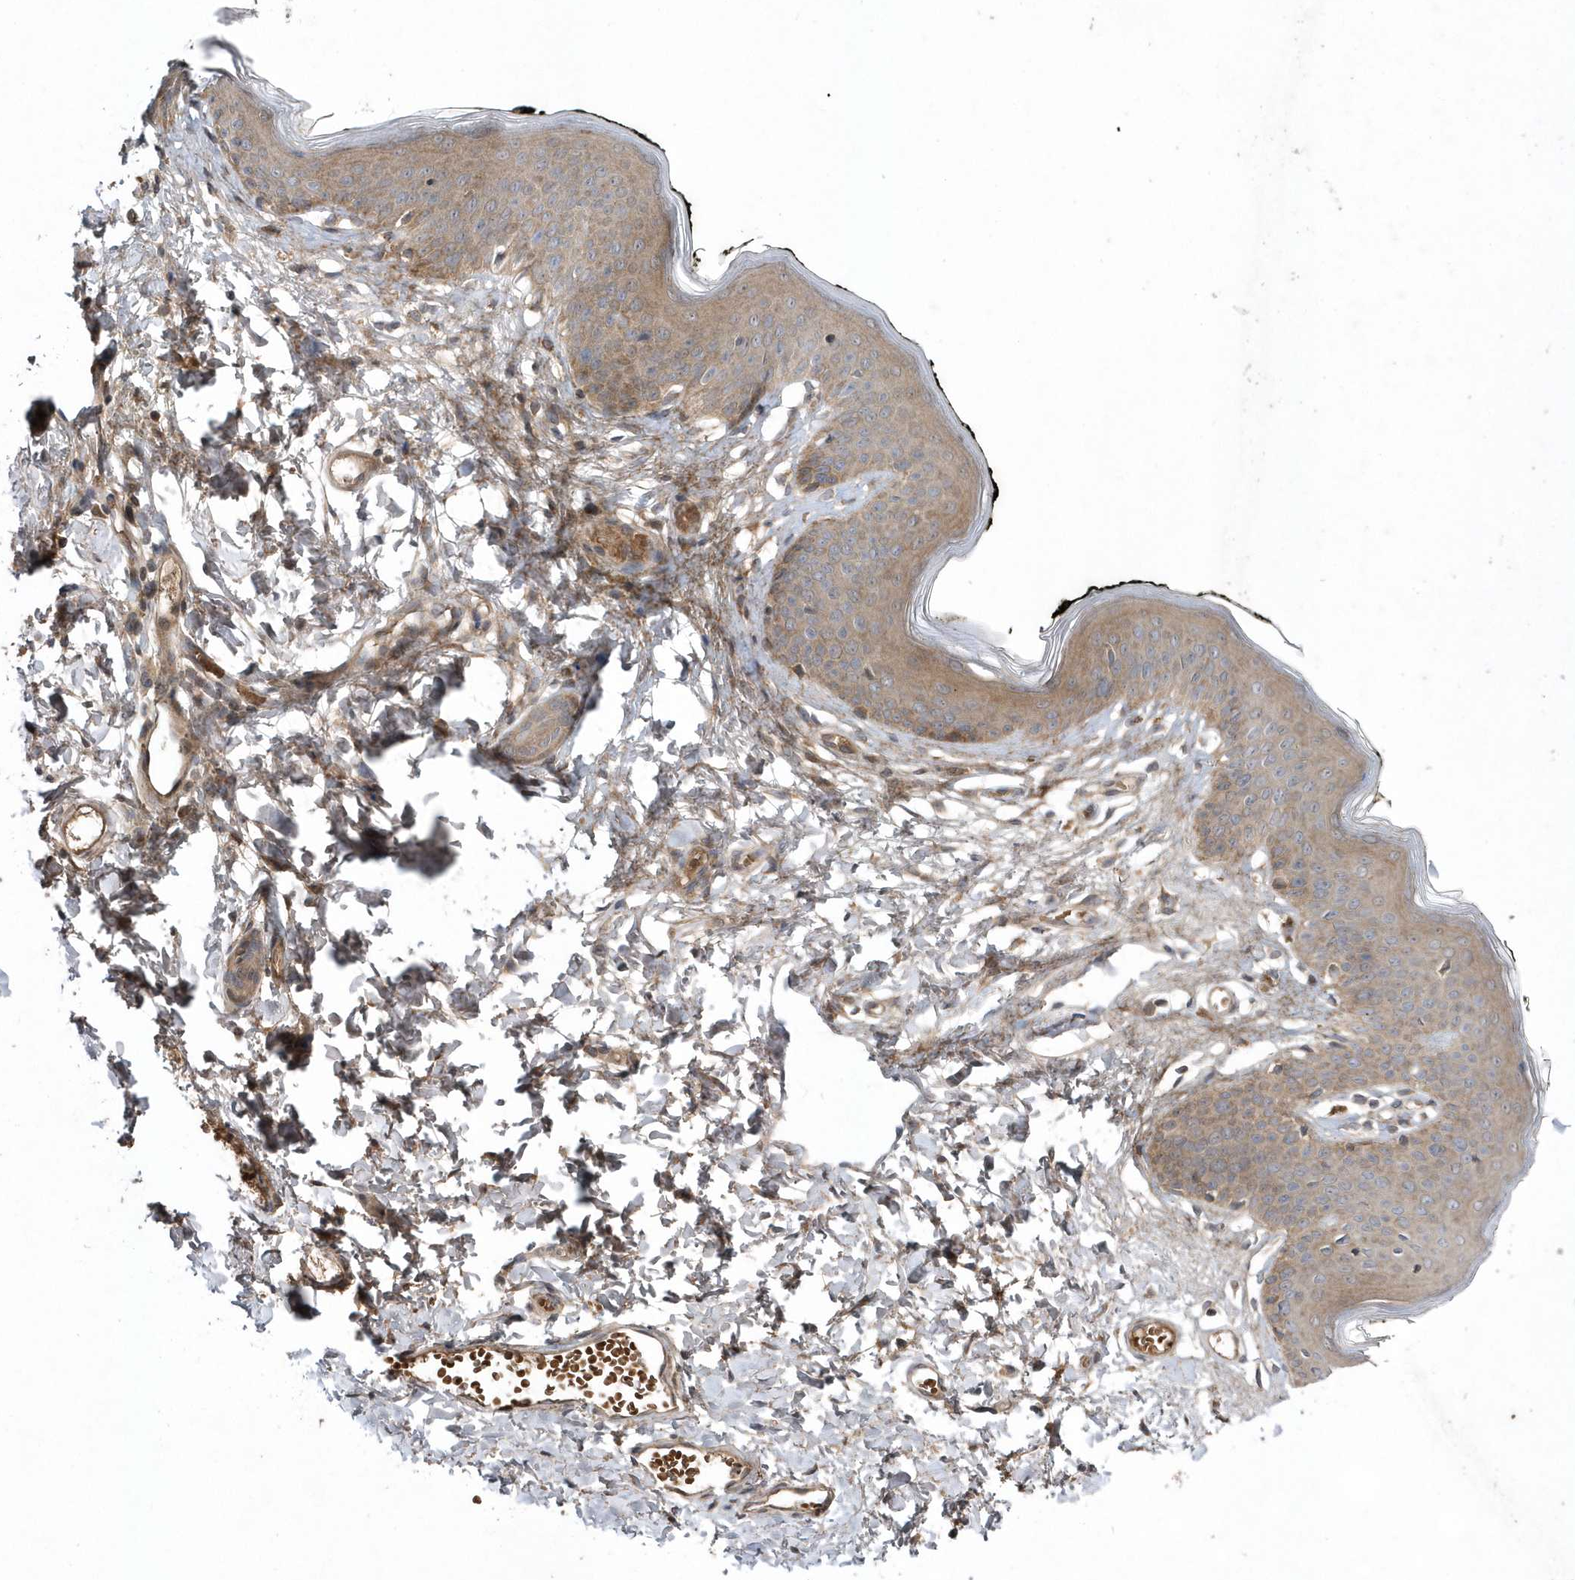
{"staining": {"intensity": "moderate", "quantity": "25%-75%", "location": "cytoplasmic/membranous"}, "tissue": "skin", "cell_type": "Epidermal cells", "image_type": "normal", "snomed": [{"axis": "morphology", "description": "Normal tissue, NOS"}, {"axis": "morphology", "description": "Inflammation, NOS"}, {"axis": "topography", "description": "Vulva"}], "caption": "IHC photomicrograph of benign human skin stained for a protein (brown), which exhibits medium levels of moderate cytoplasmic/membranous staining in approximately 25%-75% of epidermal cells.", "gene": "HMGCS1", "patient": {"sex": "female", "age": 84}}